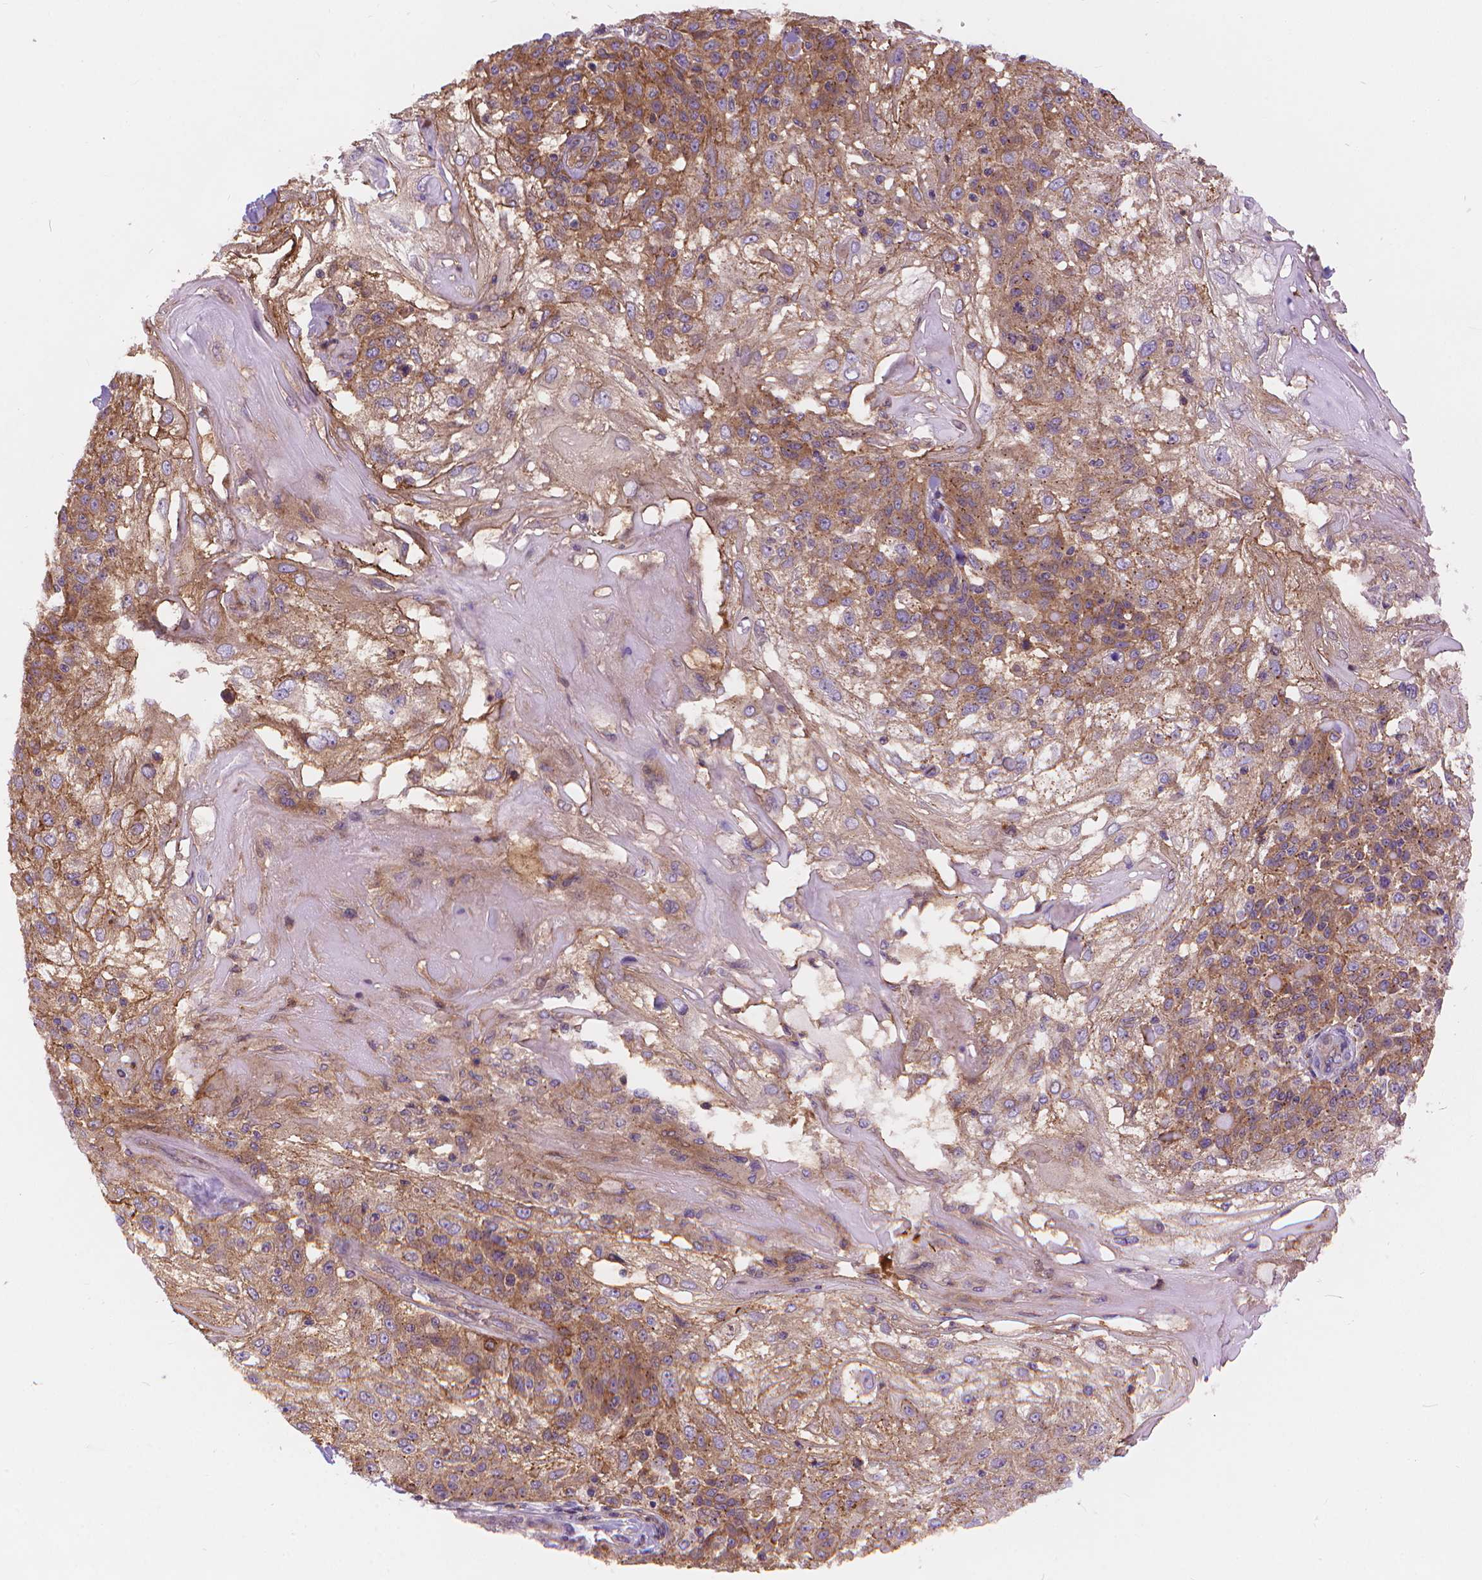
{"staining": {"intensity": "moderate", "quantity": "25%-75%", "location": "cytoplasmic/membranous"}, "tissue": "skin cancer", "cell_type": "Tumor cells", "image_type": "cancer", "snomed": [{"axis": "morphology", "description": "Normal tissue, NOS"}, {"axis": "morphology", "description": "Squamous cell carcinoma, NOS"}, {"axis": "topography", "description": "Skin"}], "caption": "About 25%-75% of tumor cells in squamous cell carcinoma (skin) exhibit moderate cytoplasmic/membranous protein positivity as visualized by brown immunohistochemical staining.", "gene": "ARAP1", "patient": {"sex": "female", "age": 83}}